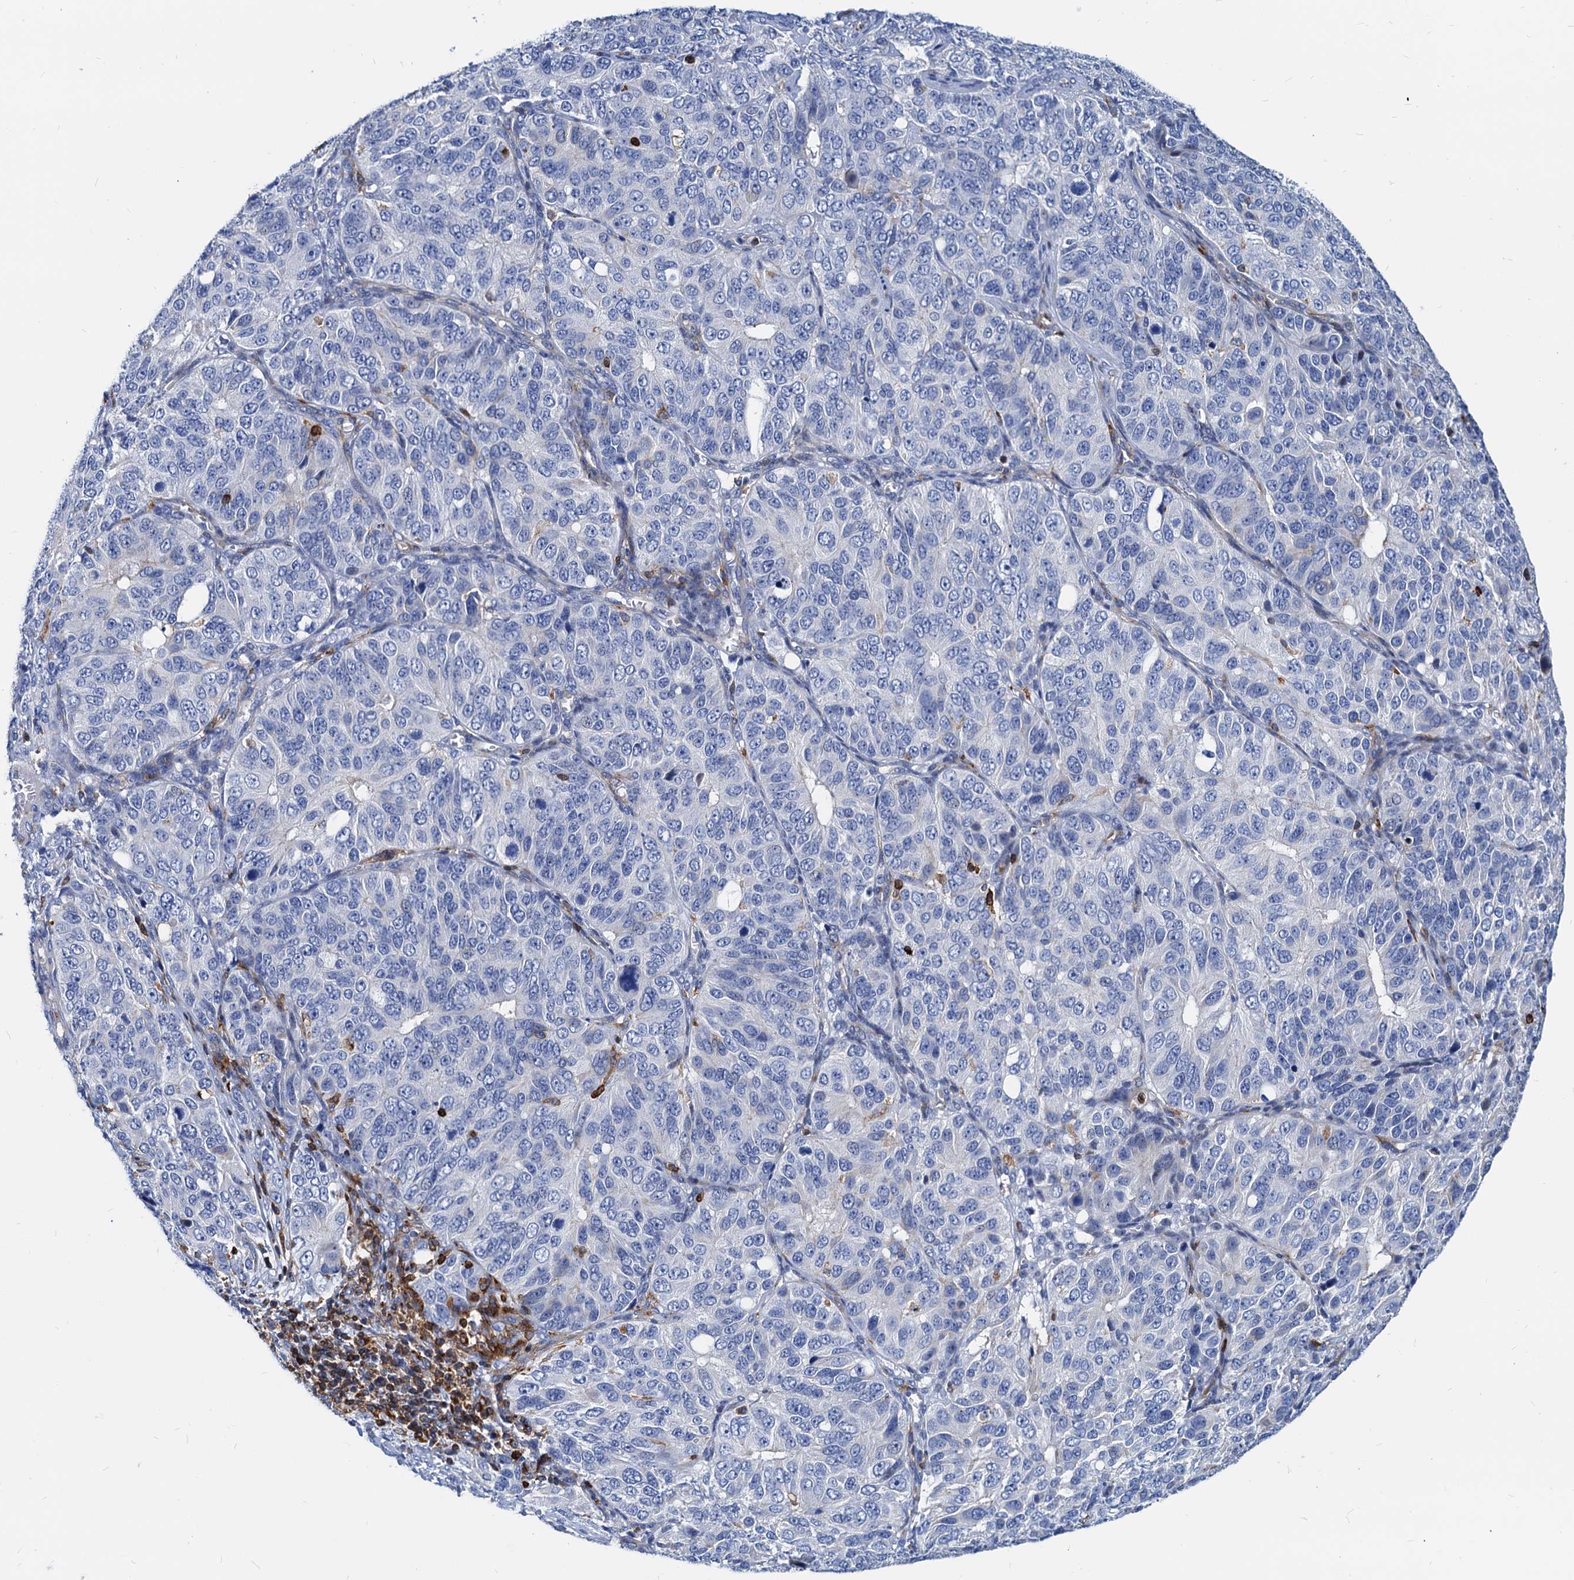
{"staining": {"intensity": "negative", "quantity": "none", "location": "none"}, "tissue": "ovarian cancer", "cell_type": "Tumor cells", "image_type": "cancer", "snomed": [{"axis": "morphology", "description": "Carcinoma, endometroid"}, {"axis": "topography", "description": "Ovary"}], "caption": "This is an immunohistochemistry (IHC) micrograph of human ovarian endometroid carcinoma. There is no staining in tumor cells.", "gene": "LCP2", "patient": {"sex": "female", "age": 51}}